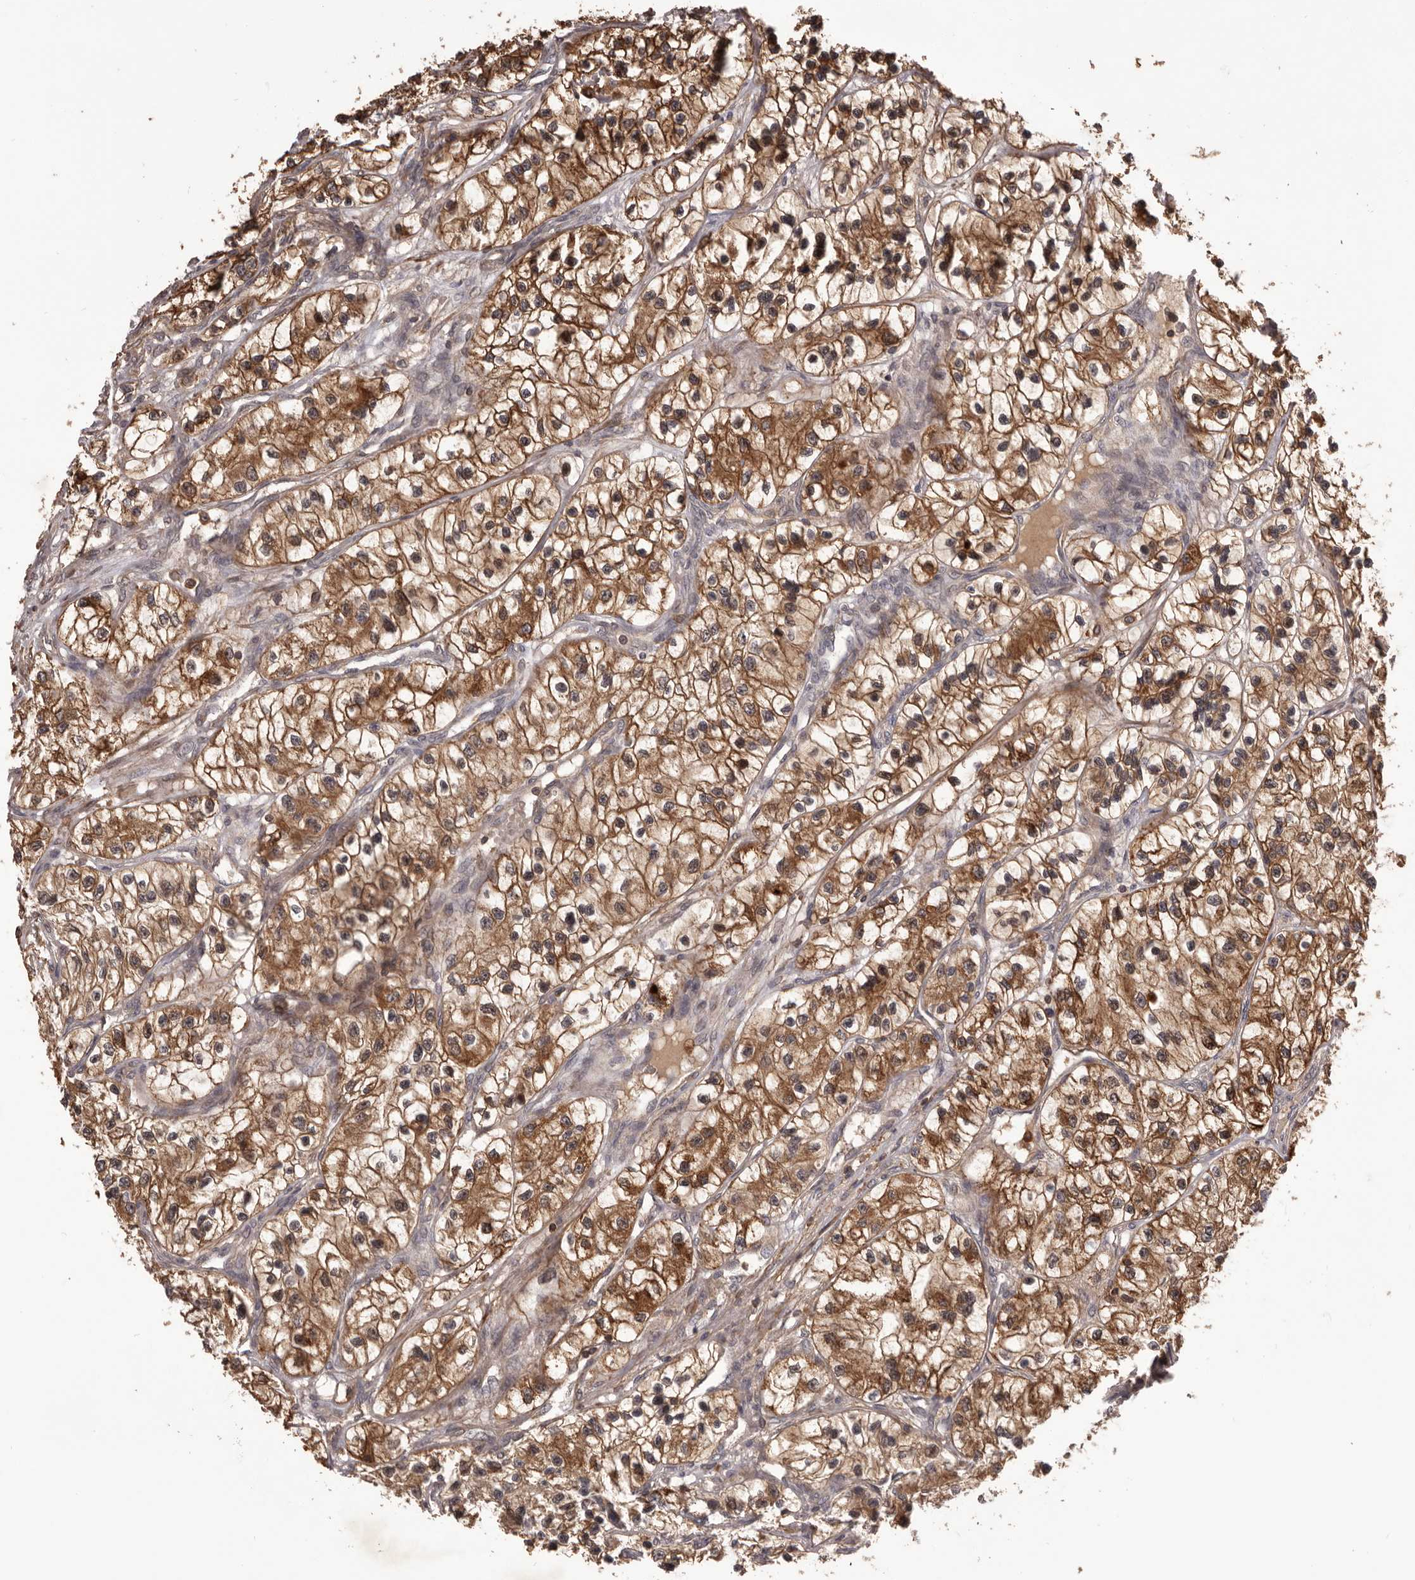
{"staining": {"intensity": "strong", "quantity": ">75%", "location": "cytoplasmic/membranous"}, "tissue": "renal cancer", "cell_type": "Tumor cells", "image_type": "cancer", "snomed": [{"axis": "morphology", "description": "Adenocarcinoma, NOS"}, {"axis": "topography", "description": "Kidney"}], "caption": "Immunohistochemical staining of adenocarcinoma (renal) shows strong cytoplasmic/membranous protein expression in about >75% of tumor cells.", "gene": "GLIPR2", "patient": {"sex": "female", "age": 57}}